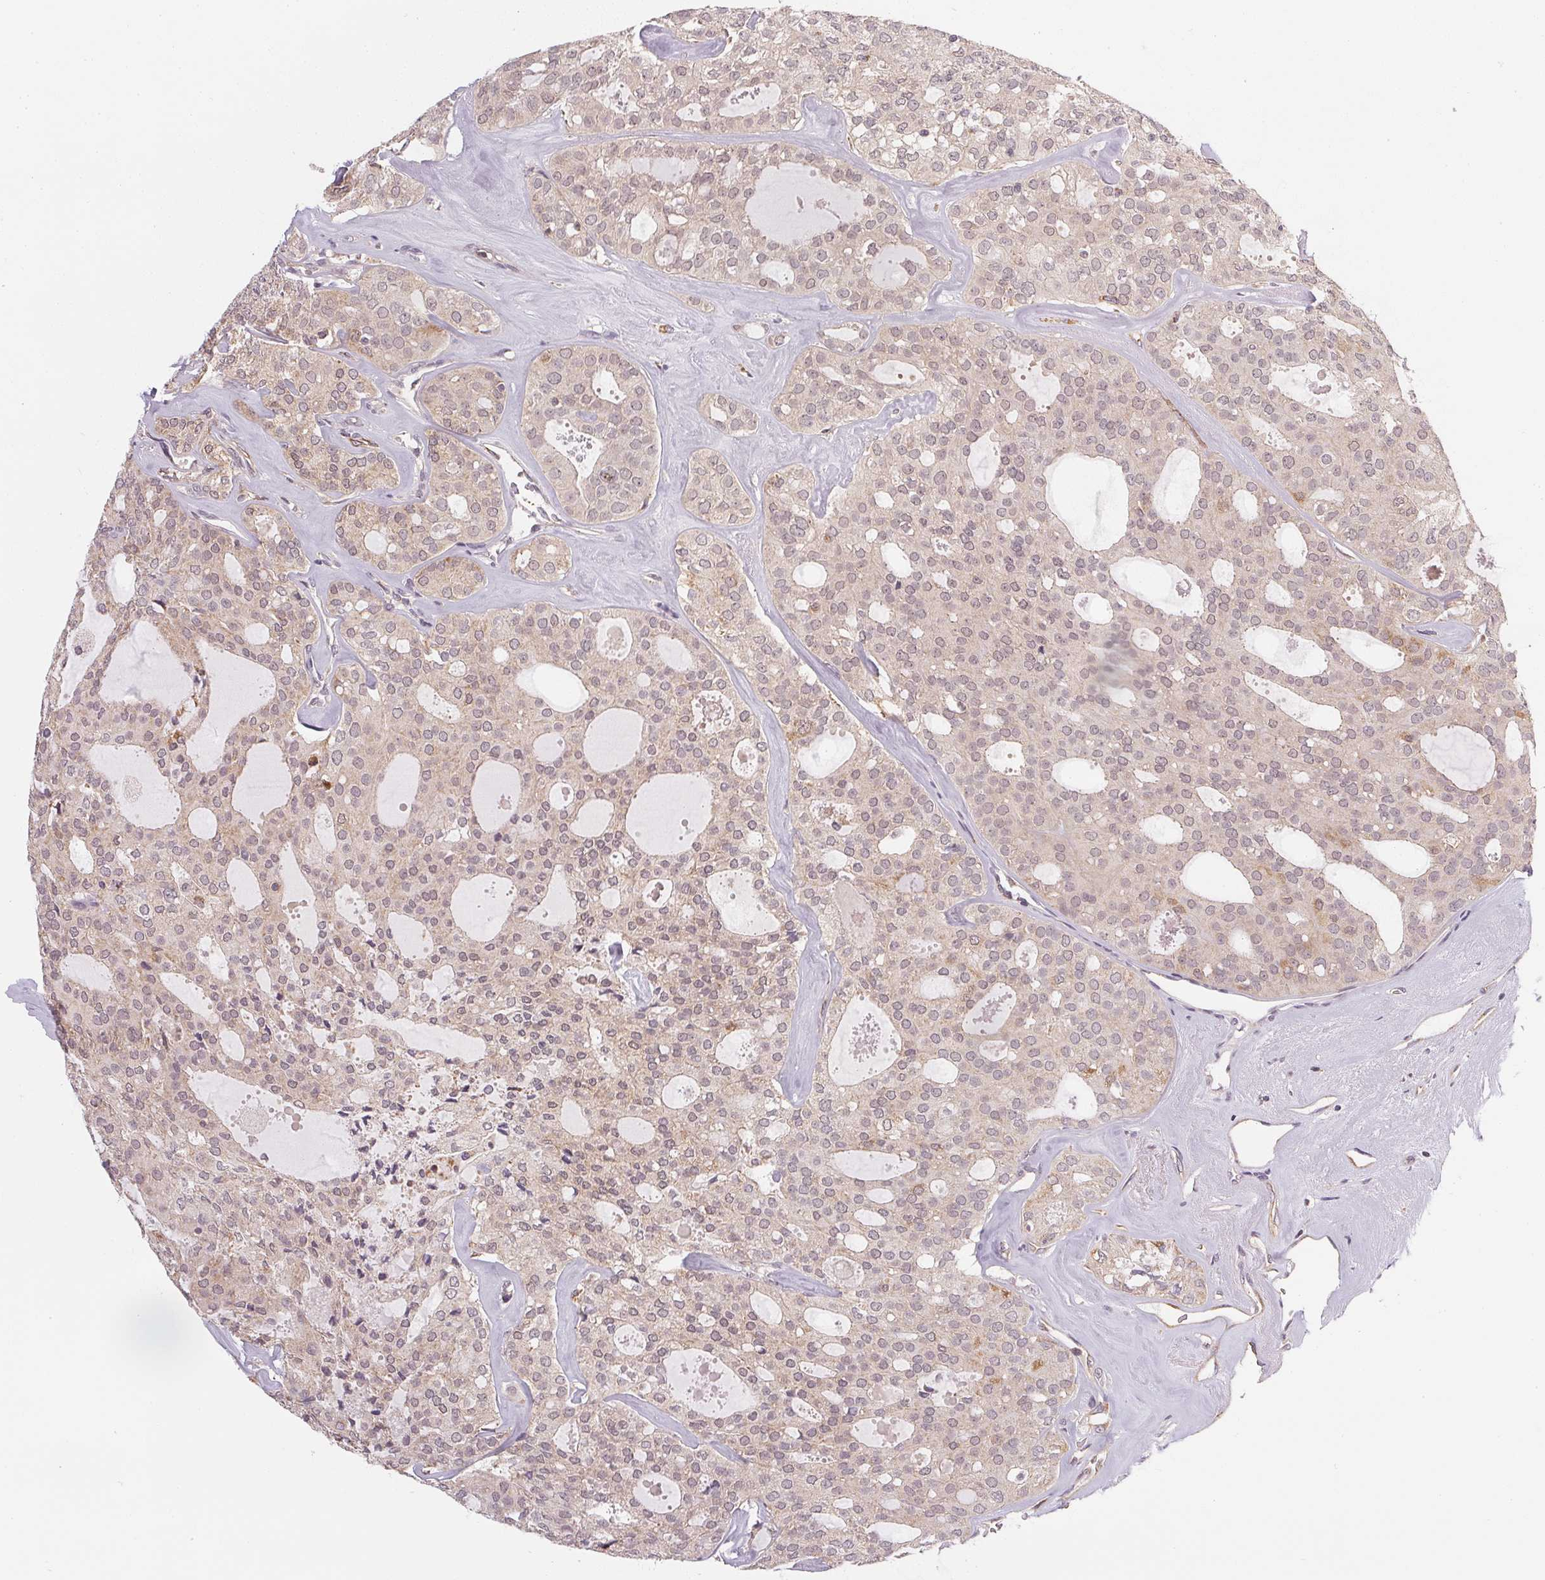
{"staining": {"intensity": "weak", "quantity": "<25%", "location": "cytoplasmic/membranous"}, "tissue": "thyroid cancer", "cell_type": "Tumor cells", "image_type": "cancer", "snomed": [{"axis": "morphology", "description": "Follicular adenoma carcinoma, NOS"}, {"axis": "topography", "description": "Thyroid gland"}], "caption": "A micrograph of thyroid follicular adenoma carcinoma stained for a protein shows no brown staining in tumor cells.", "gene": "NCOA4", "patient": {"sex": "male", "age": 75}}